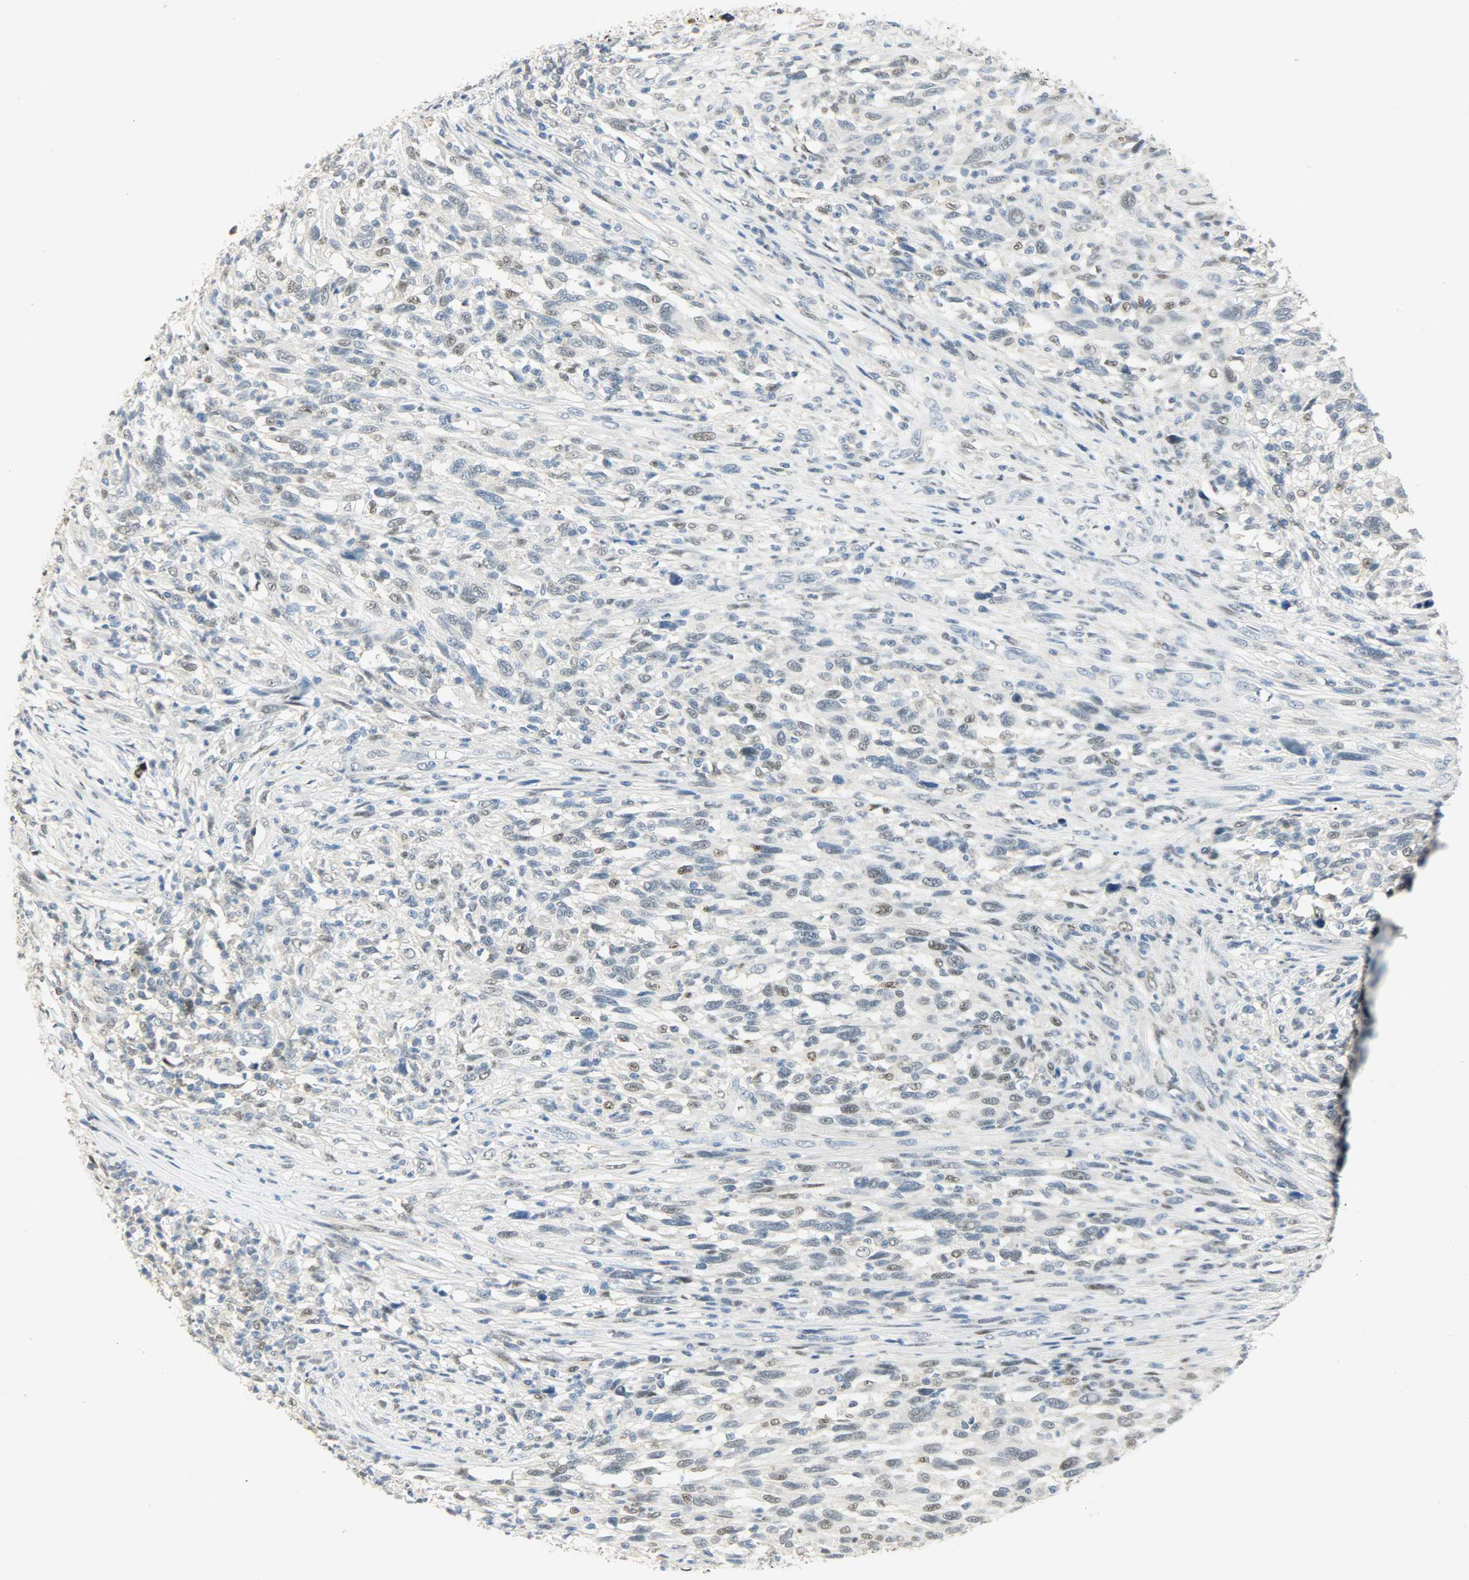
{"staining": {"intensity": "weak", "quantity": "<25%", "location": "nuclear"}, "tissue": "melanoma", "cell_type": "Tumor cells", "image_type": "cancer", "snomed": [{"axis": "morphology", "description": "Malignant melanoma, Metastatic site"}, {"axis": "topography", "description": "Lymph node"}], "caption": "There is no significant positivity in tumor cells of malignant melanoma (metastatic site).", "gene": "PPARG", "patient": {"sex": "male", "age": 61}}